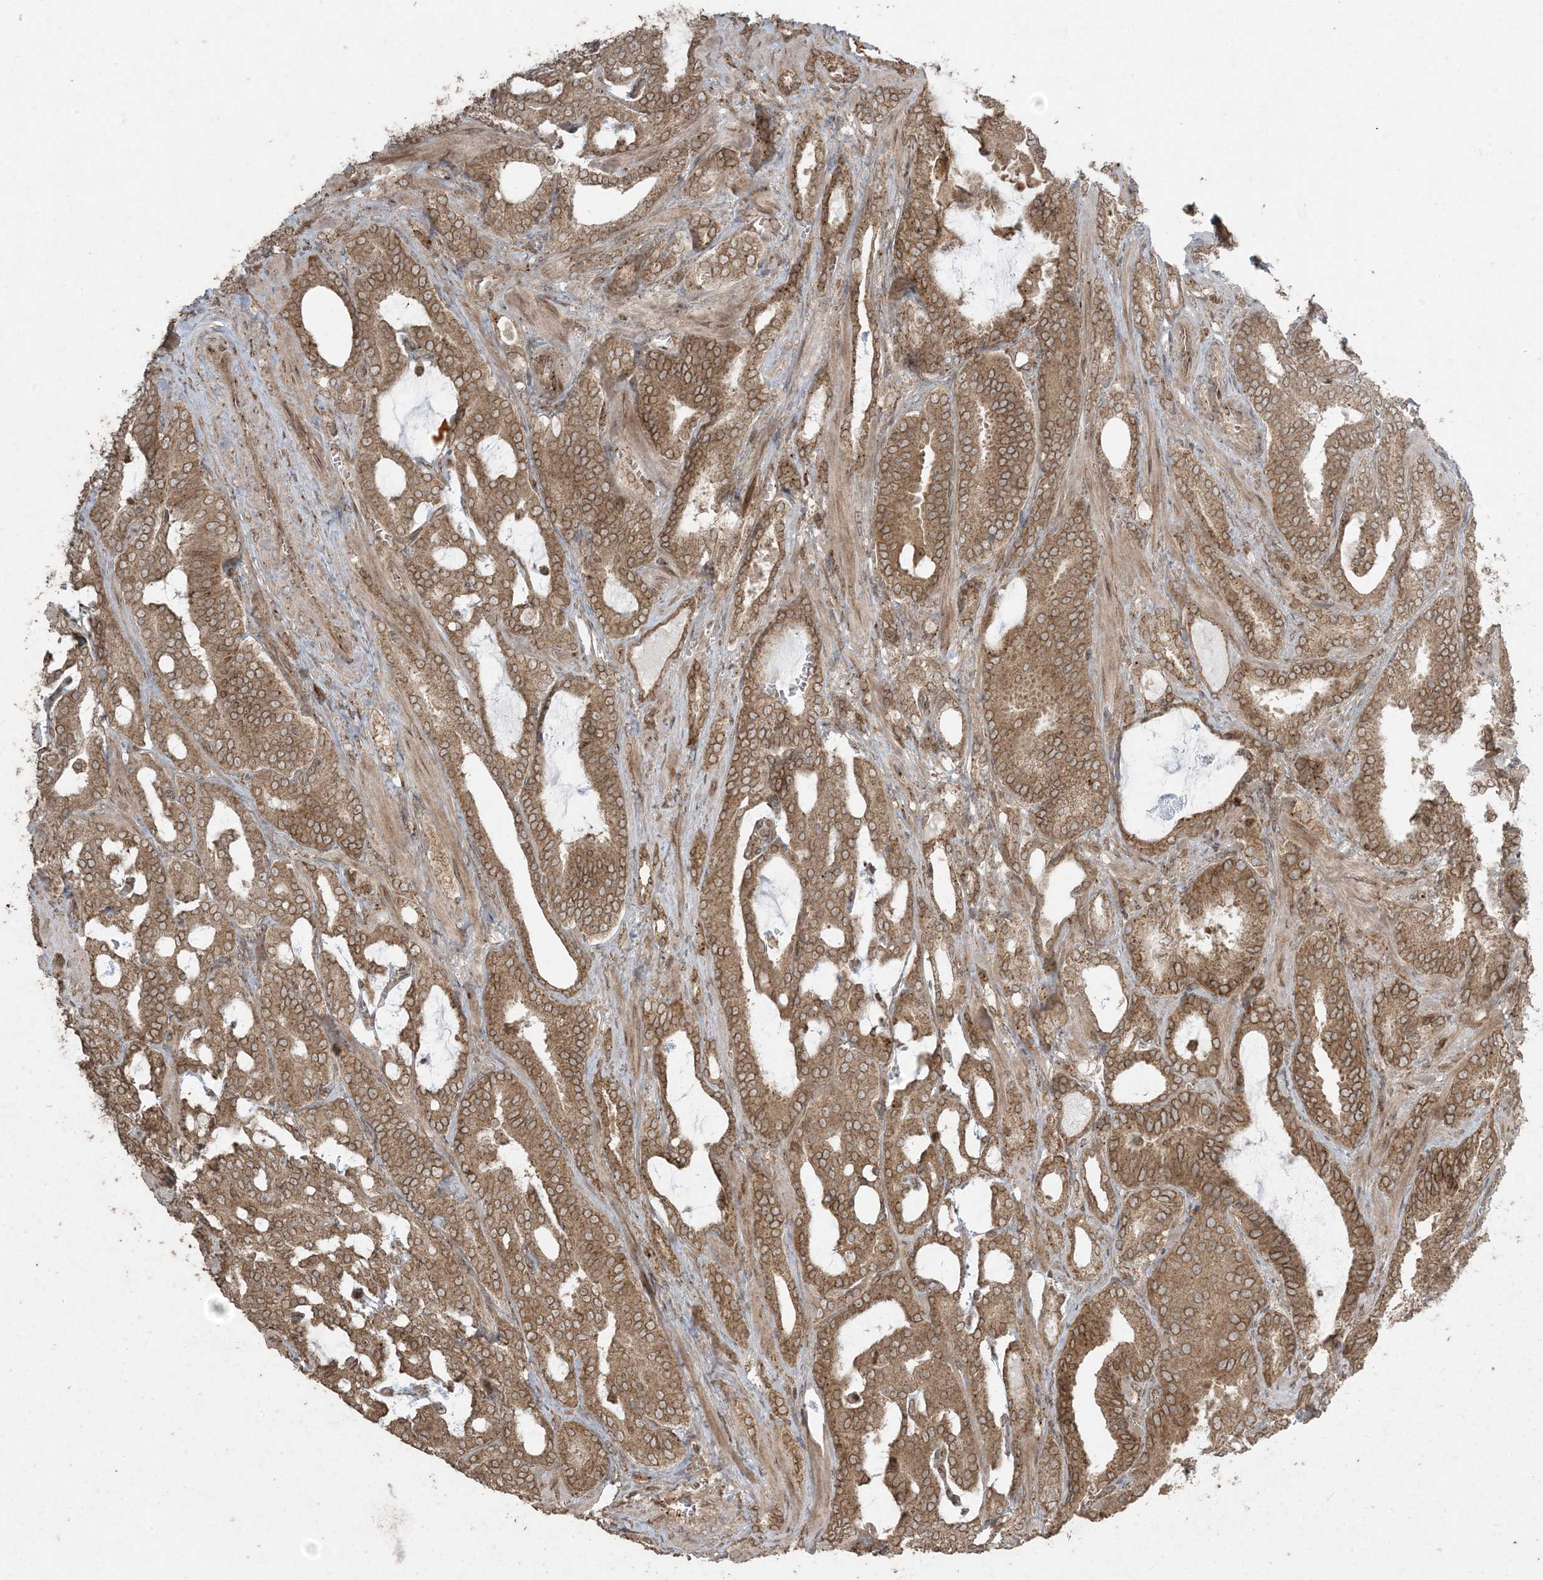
{"staining": {"intensity": "moderate", "quantity": ">75%", "location": "cytoplasmic/membranous"}, "tissue": "prostate cancer", "cell_type": "Tumor cells", "image_type": "cancer", "snomed": [{"axis": "morphology", "description": "Adenocarcinoma, High grade"}, {"axis": "topography", "description": "Prostate and seminal vesicle, NOS"}], "caption": "Prostate high-grade adenocarcinoma stained with a brown dye exhibits moderate cytoplasmic/membranous positive expression in approximately >75% of tumor cells.", "gene": "DDX19B", "patient": {"sex": "male", "age": 67}}